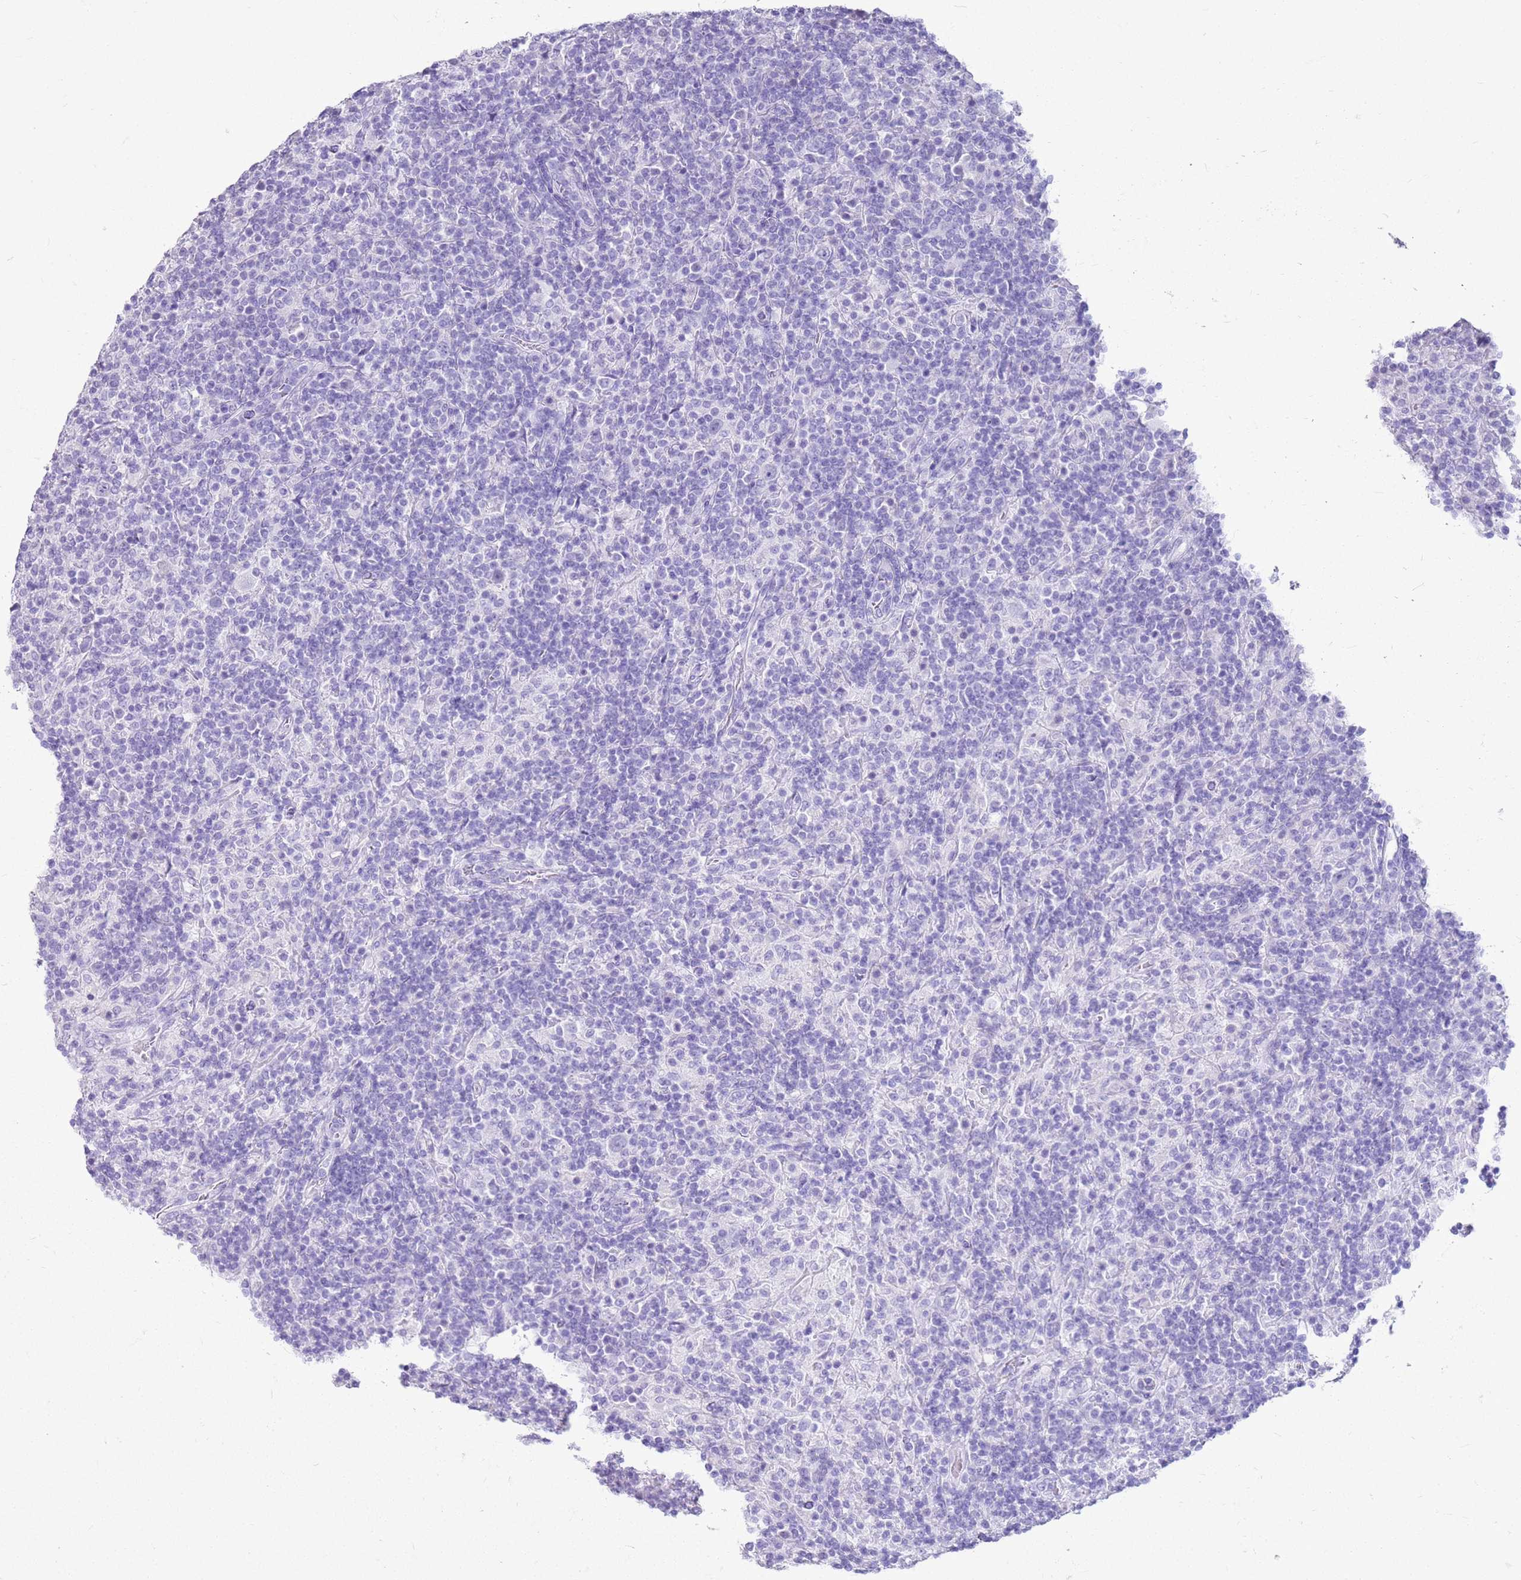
{"staining": {"intensity": "negative", "quantity": "none", "location": "none"}, "tissue": "lymphoma", "cell_type": "Tumor cells", "image_type": "cancer", "snomed": [{"axis": "morphology", "description": "Hodgkin's disease, NOS"}, {"axis": "topography", "description": "Lymph node"}], "caption": "This is an immunohistochemistry (IHC) photomicrograph of Hodgkin's disease. There is no staining in tumor cells.", "gene": "CA8", "patient": {"sex": "male", "age": 70}}